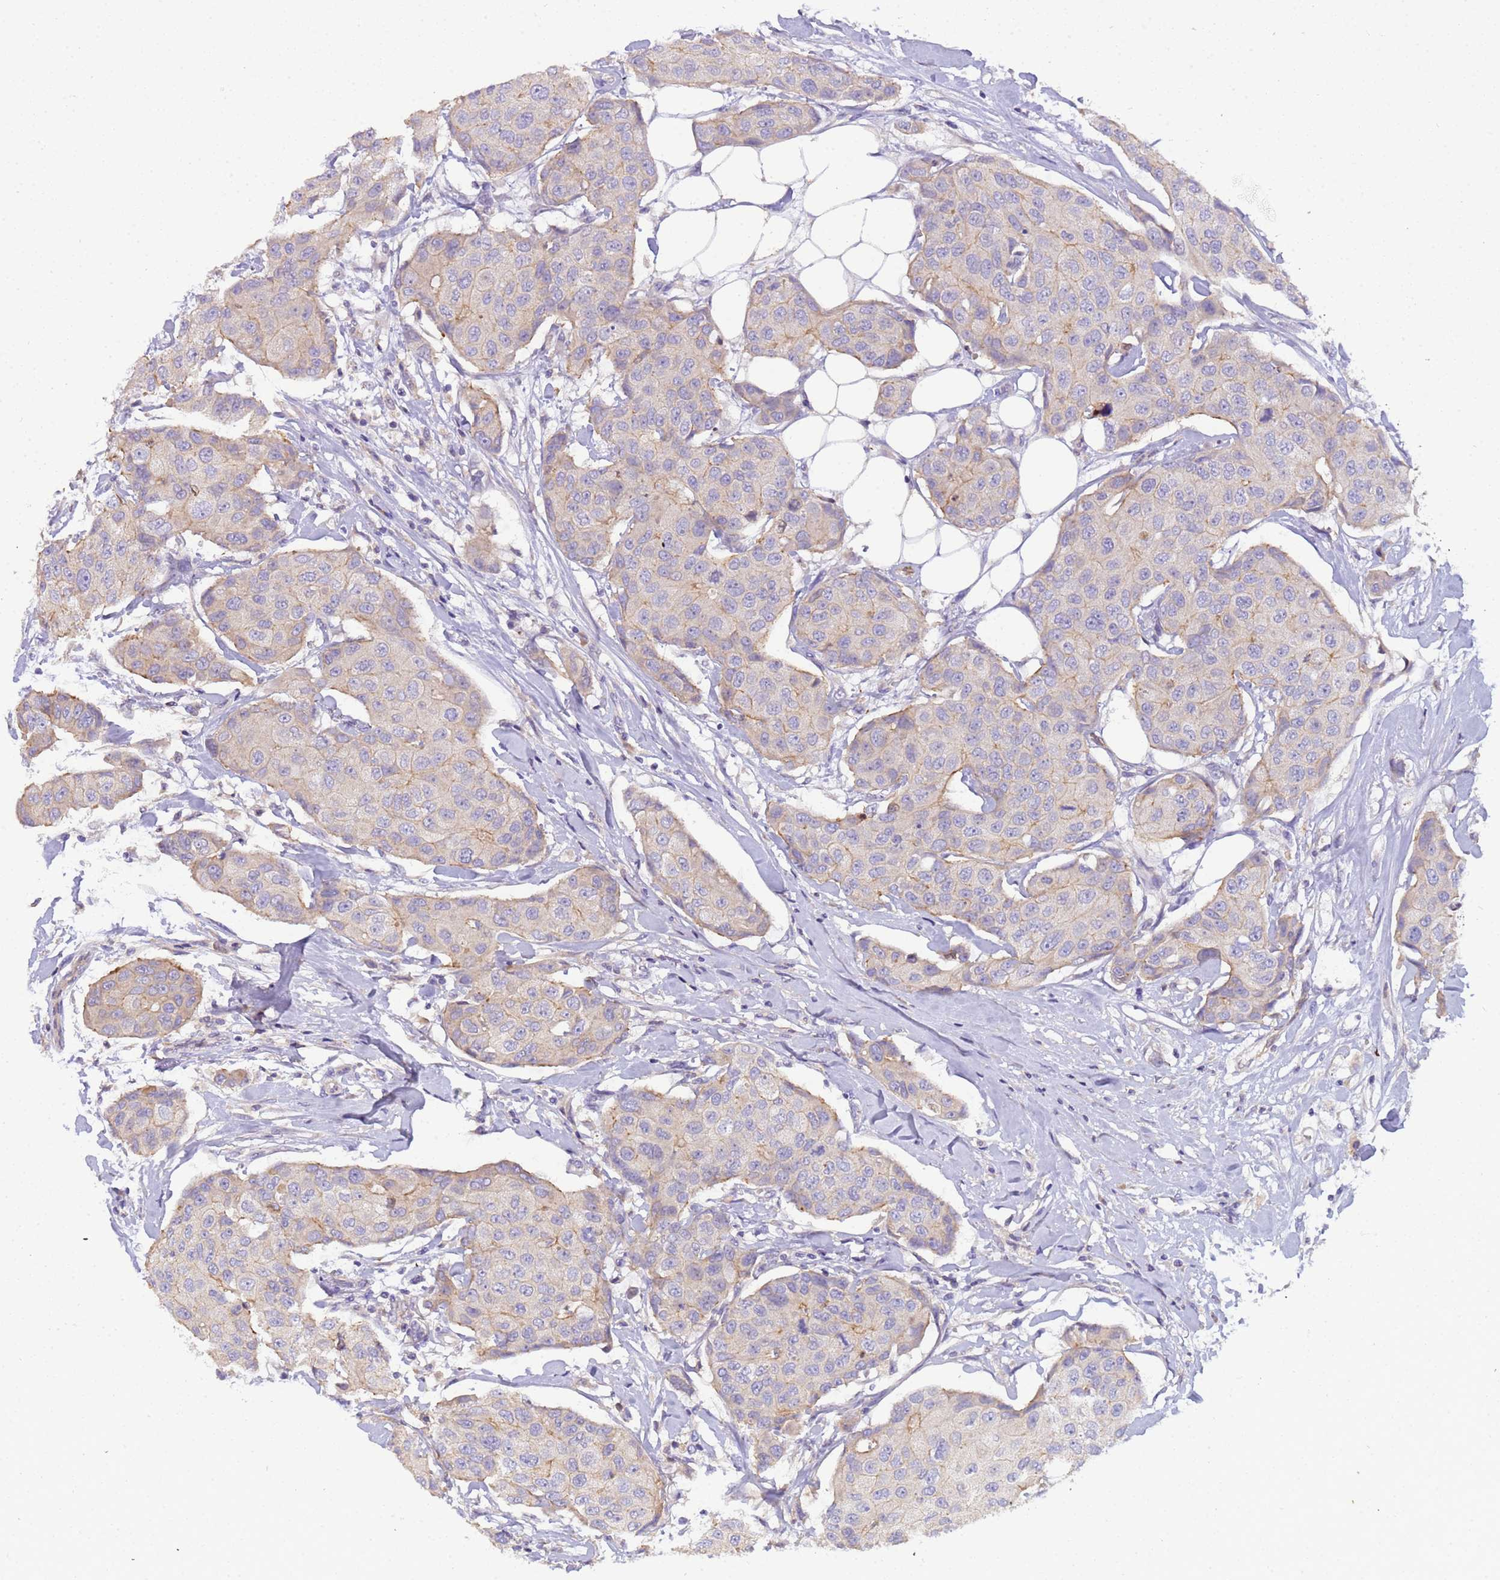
{"staining": {"intensity": "weak", "quantity": "<25%", "location": "cytoplasmic/membranous"}, "tissue": "breast cancer", "cell_type": "Tumor cells", "image_type": "cancer", "snomed": [{"axis": "morphology", "description": "Duct carcinoma"}, {"axis": "topography", "description": "Breast"}, {"axis": "topography", "description": "Lymph node"}], "caption": "The photomicrograph reveals no significant positivity in tumor cells of breast infiltrating ductal carcinoma.", "gene": "PLCXD3", "patient": {"sex": "female", "age": 80}}